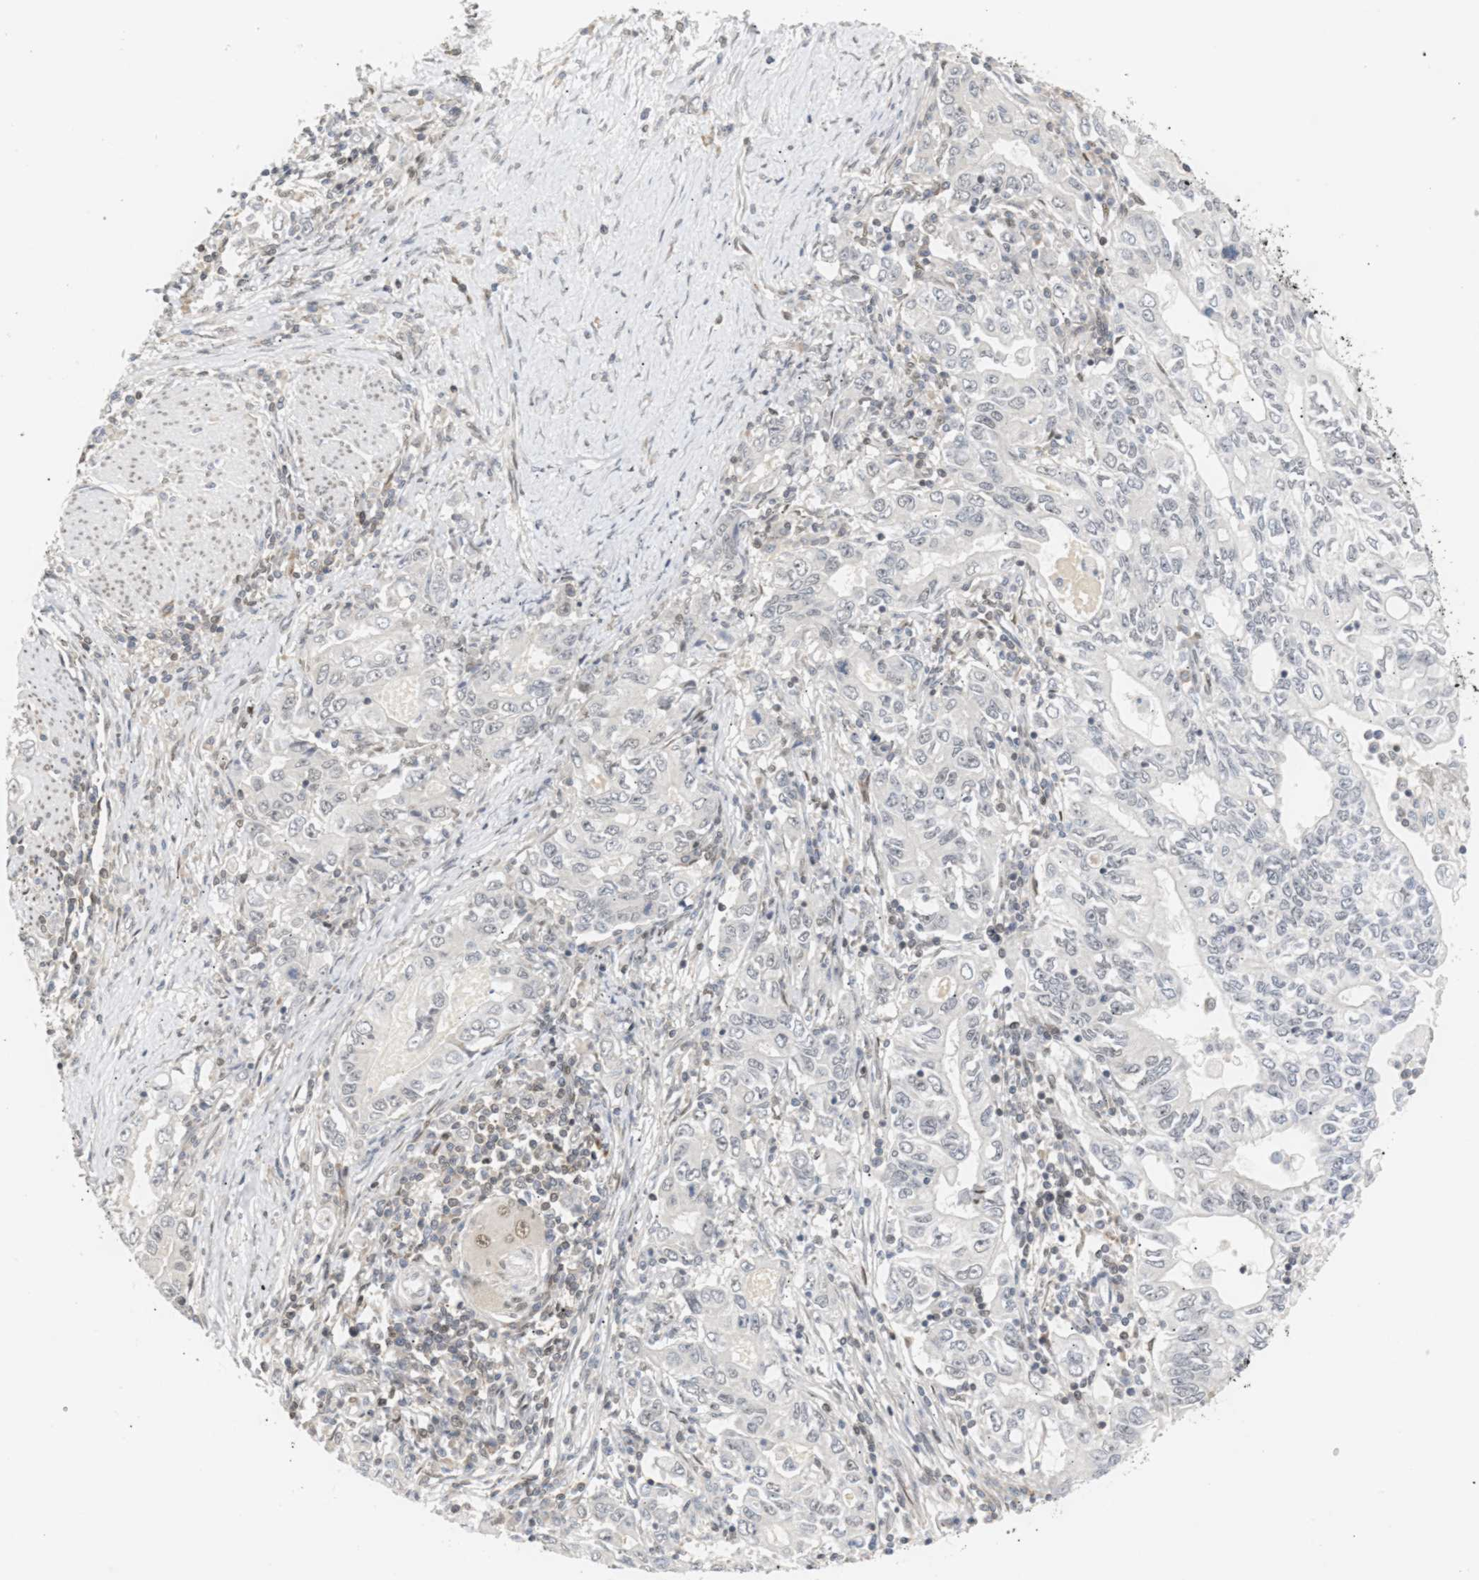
{"staining": {"intensity": "weak", "quantity": "<25%", "location": "nuclear"}, "tissue": "stomach cancer", "cell_type": "Tumor cells", "image_type": "cancer", "snomed": [{"axis": "morphology", "description": "Adenocarcinoma, NOS"}, {"axis": "topography", "description": "Stomach, lower"}], "caption": "An immunohistochemistry (IHC) image of stomach cancer is shown. There is no staining in tumor cells of stomach cancer. (DAB (3,3'-diaminobenzidine) IHC visualized using brightfield microscopy, high magnification).", "gene": "SSBP2", "patient": {"sex": "female", "age": 72}}